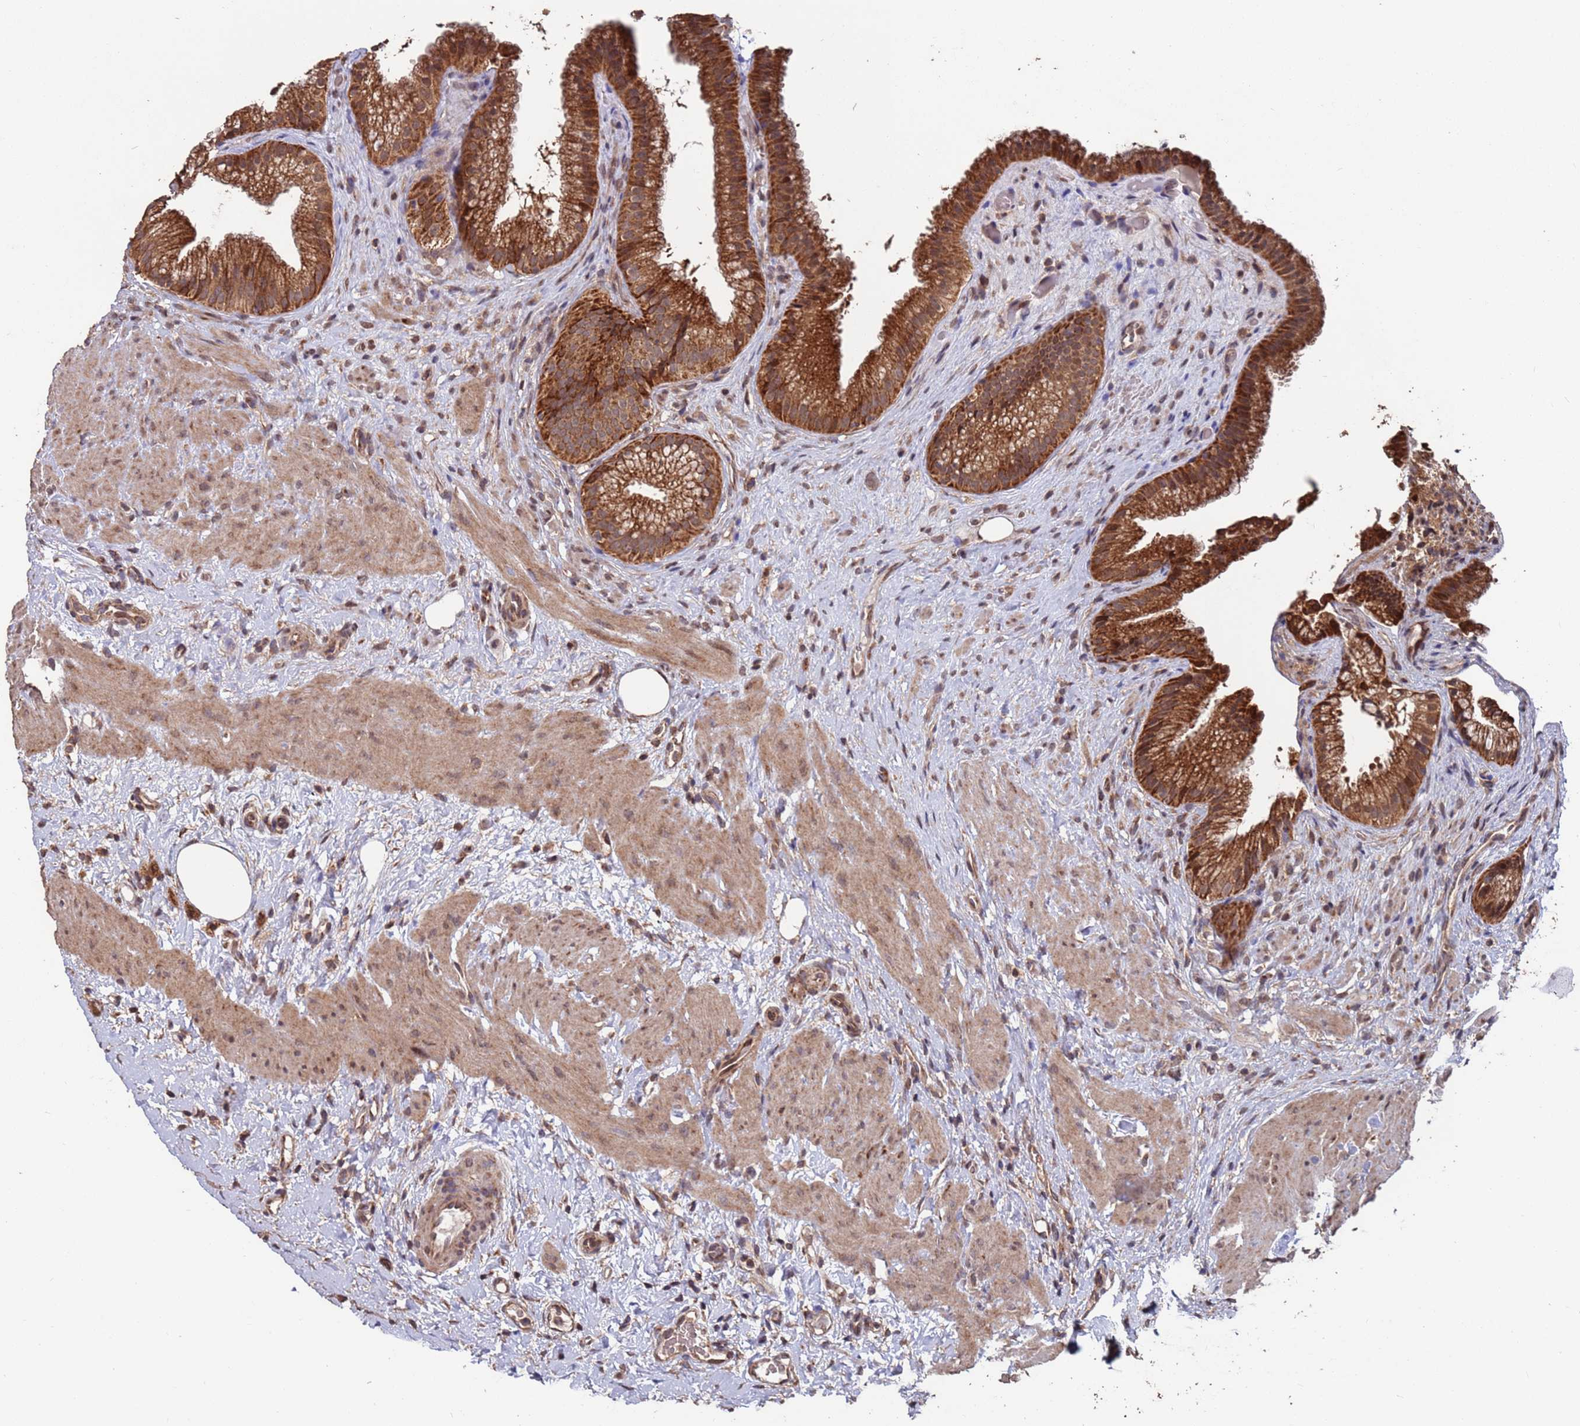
{"staining": {"intensity": "strong", "quantity": ">75%", "location": "cytoplasmic/membranous"}, "tissue": "gallbladder", "cell_type": "Glandular cells", "image_type": "normal", "snomed": [{"axis": "morphology", "description": "Normal tissue, NOS"}, {"axis": "topography", "description": "Gallbladder"}], "caption": "IHC micrograph of unremarkable gallbladder stained for a protein (brown), which reveals high levels of strong cytoplasmic/membranous expression in about >75% of glandular cells.", "gene": "PRR7", "patient": {"sex": "female", "age": 64}}